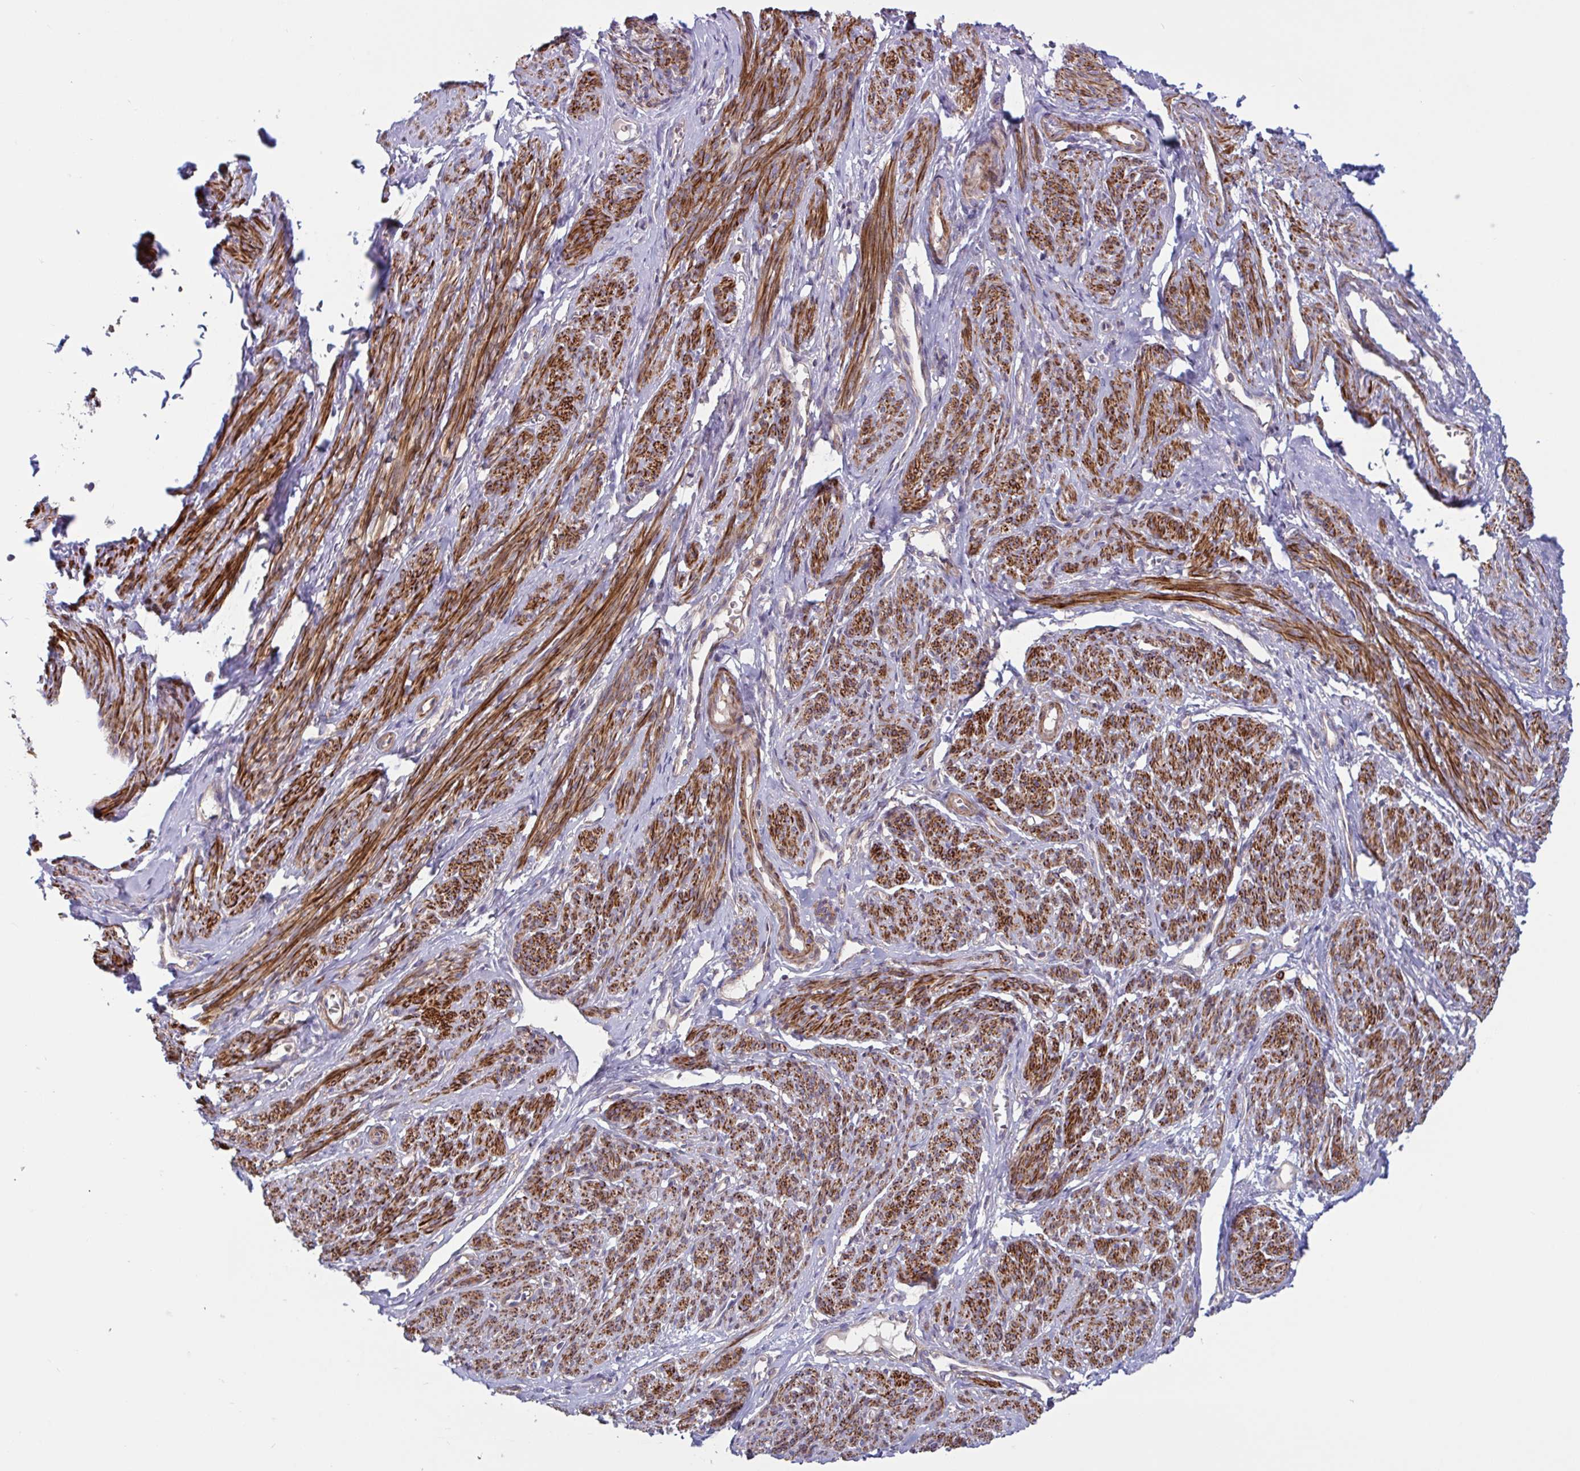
{"staining": {"intensity": "strong", "quantity": ">75%", "location": "cytoplasmic/membranous"}, "tissue": "smooth muscle", "cell_type": "Smooth muscle cells", "image_type": "normal", "snomed": [{"axis": "morphology", "description": "Normal tissue, NOS"}, {"axis": "topography", "description": "Smooth muscle"}], "caption": "Unremarkable smooth muscle was stained to show a protein in brown. There is high levels of strong cytoplasmic/membranous staining in about >75% of smooth muscle cells.", "gene": "TANK", "patient": {"sex": "female", "age": 65}}